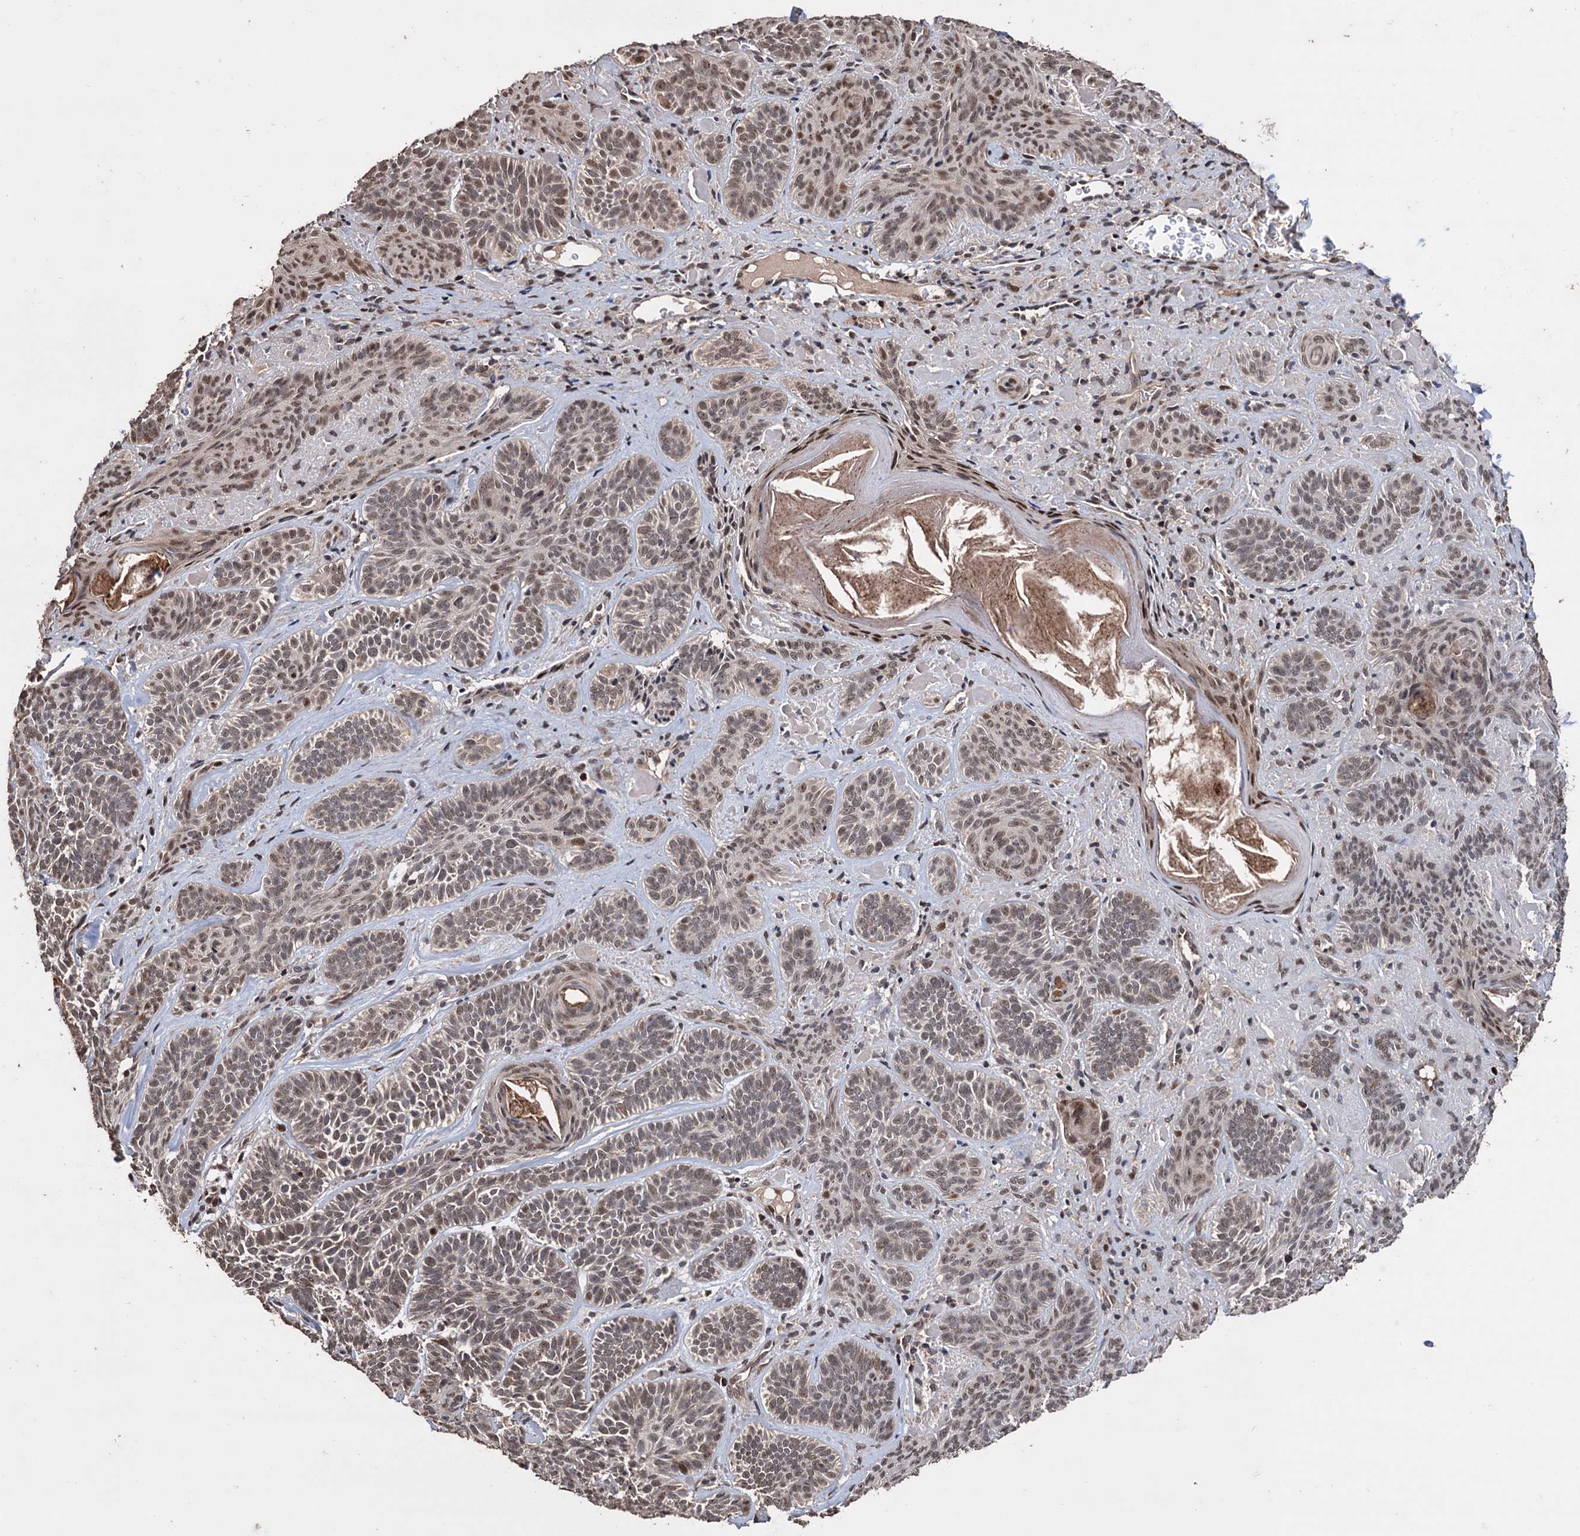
{"staining": {"intensity": "moderate", "quantity": "<25%", "location": "nuclear"}, "tissue": "skin cancer", "cell_type": "Tumor cells", "image_type": "cancer", "snomed": [{"axis": "morphology", "description": "Basal cell carcinoma"}, {"axis": "topography", "description": "Skin"}], "caption": "This photomicrograph exhibits immunohistochemistry (IHC) staining of human basal cell carcinoma (skin), with low moderate nuclear positivity in approximately <25% of tumor cells.", "gene": "KLF5", "patient": {"sex": "male", "age": 85}}